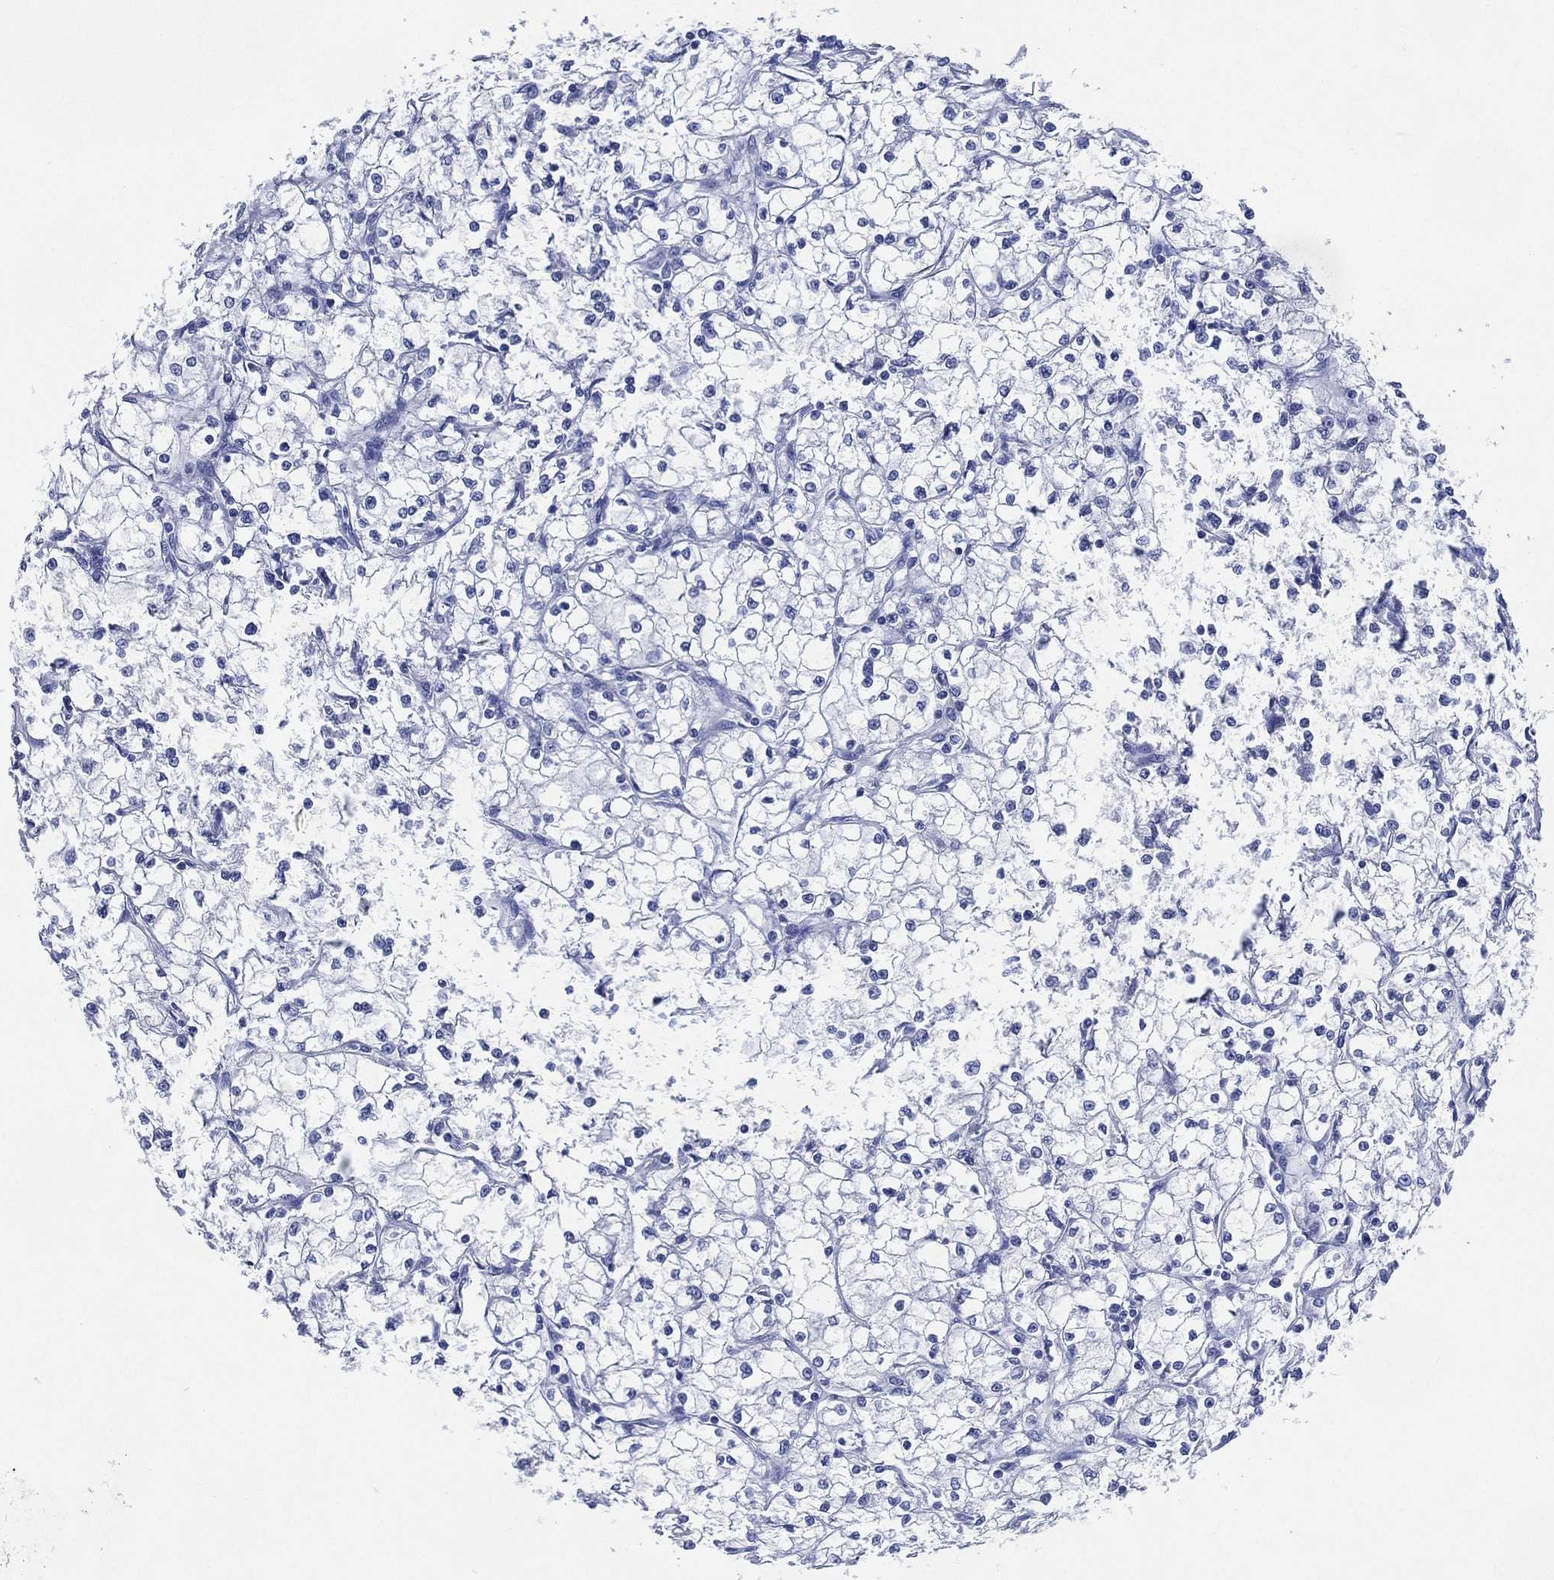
{"staining": {"intensity": "negative", "quantity": "none", "location": "none"}, "tissue": "renal cancer", "cell_type": "Tumor cells", "image_type": "cancer", "snomed": [{"axis": "morphology", "description": "Adenocarcinoma, NOS"}, {"axis": "topography", "description": "Kidney"}], "caption": "IHC photomicrograph of neoplastic tissue: renal cancer stained with DAB reveals no significant protein expression in tumor cells. (DAB (3,3'-diaminobenzidine) immunohistochemistry (IHC) visualized using brightfield microscopy, high magnification).", "gene": "SIGLECL1", "patient": {"sex": "male", "age": 67}}